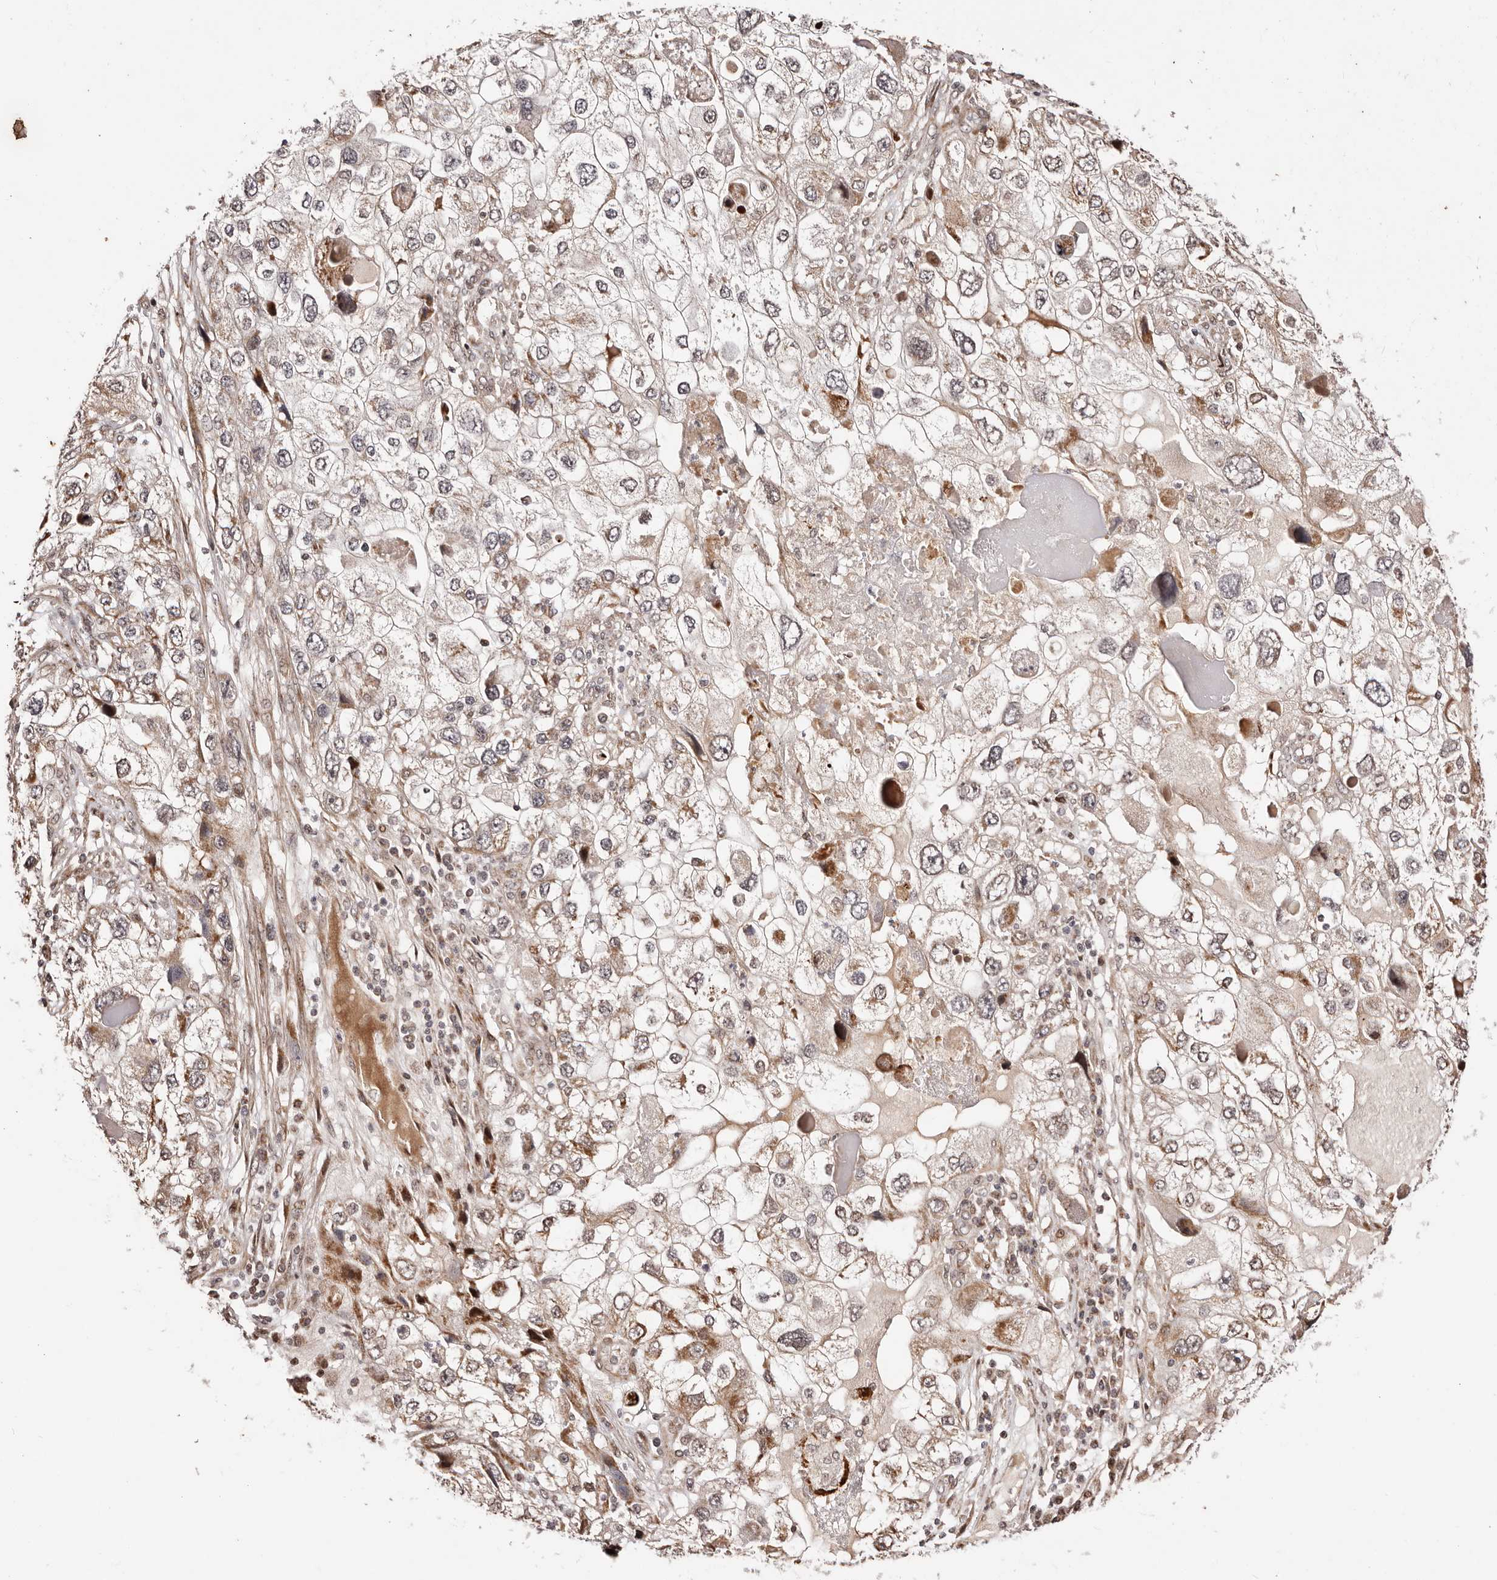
{"staining": {"intensity": "weak", "quantity": "<25%", "location": "cytoplasmic/membranous"}, "tissue": "endometrial cancer", "cell_type": "Tumor cells", "image_type": "cancer", "snomed": [{"axis": "morphology", "description": "Adenocarcinoma, NOS"}, {"axis": "topography", "description": "Endometrium"}], "caption": "The immunohistochemistry image has no significant expression in tumor cells of endometrial cancer (adenocarcinoma) tissue.", "gene": "HIVEP3", "patient": {"sex": "female", "age": 49}}